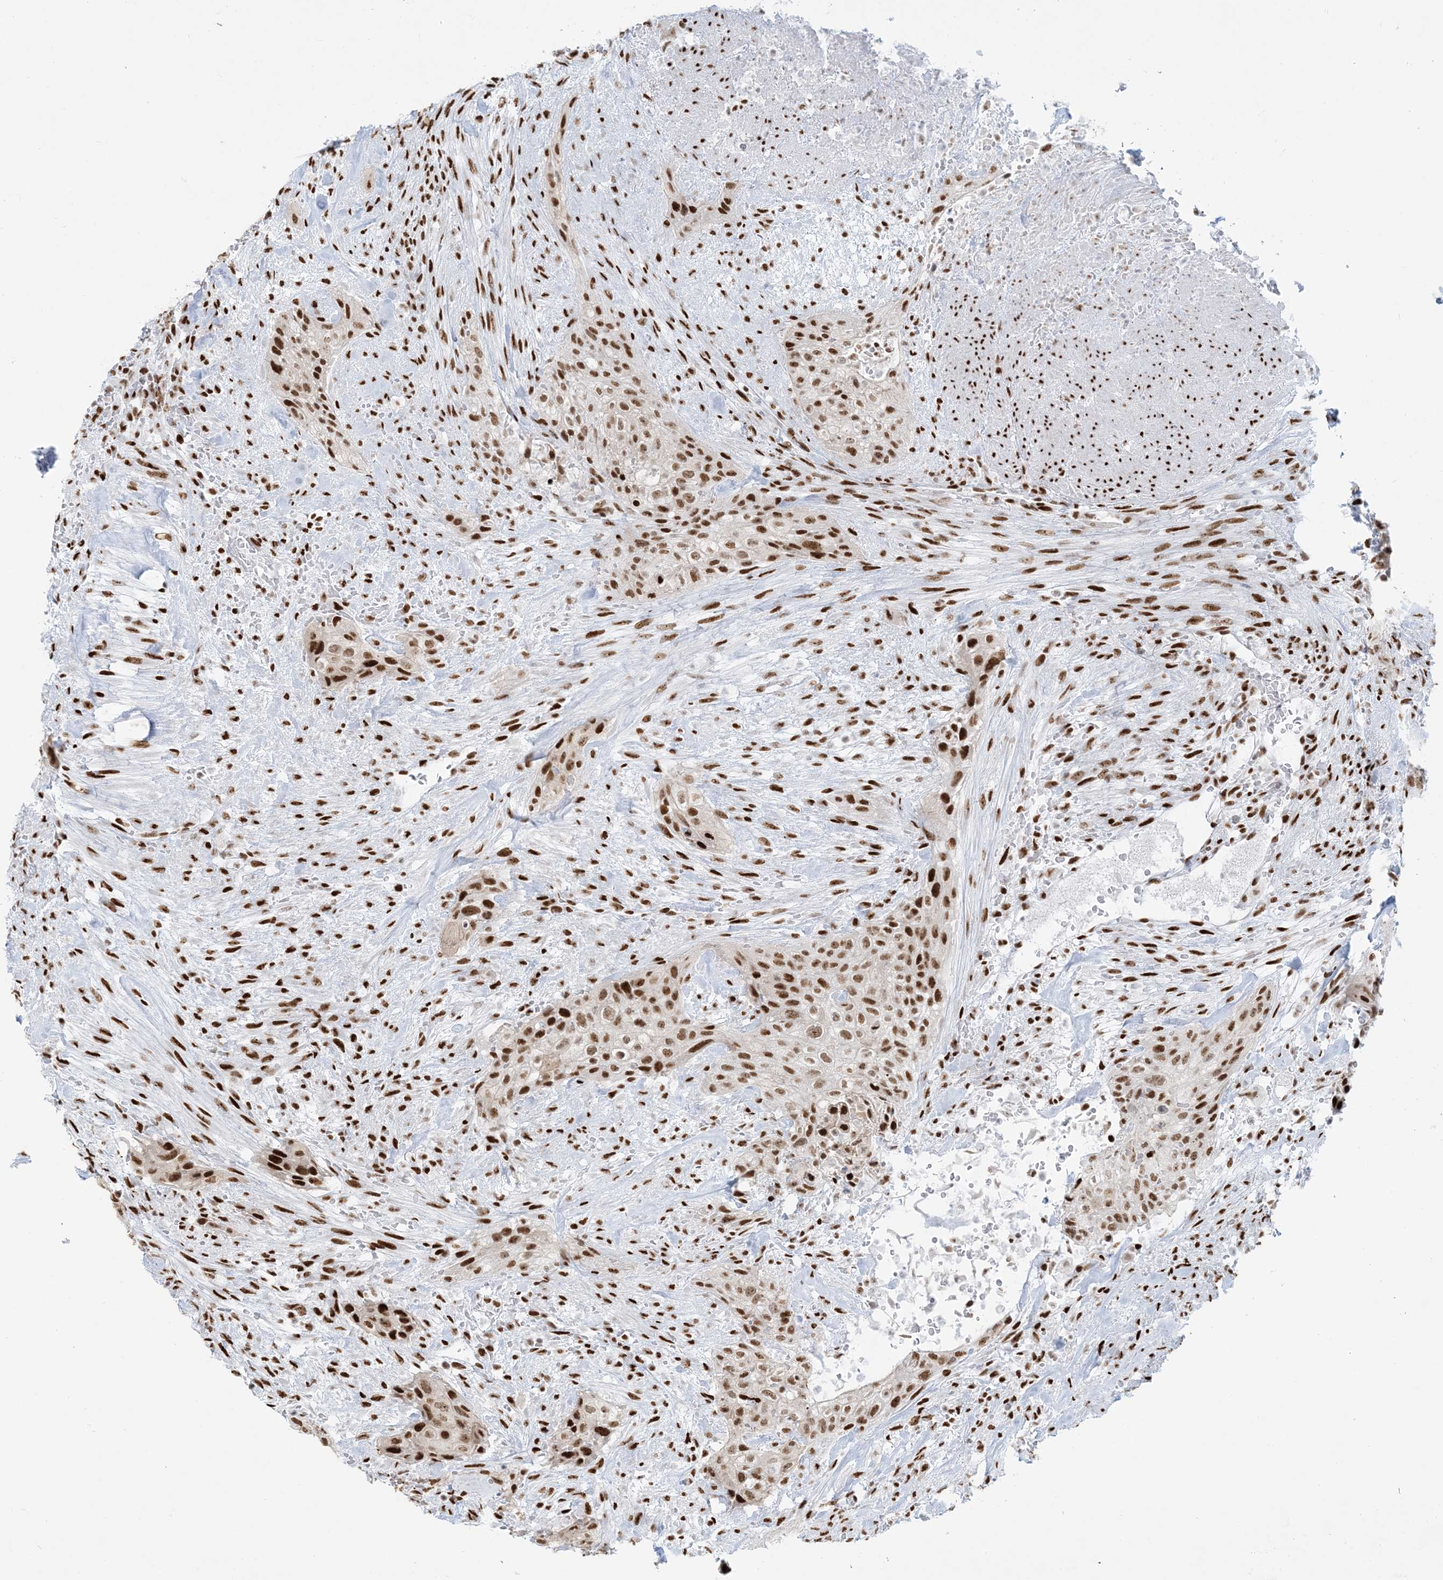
{"staining": {"intensity": "strong", "quantity": ">75%", "location": "nuclear"}, "tissue": "urothelial cancer", "cell_type": "Tumor cells", "image_type": "cancer", "snomed": [{"axis": "morphology", "description": "Urothelial carcinoma, High grade"}, {"axis": "topography", "description": "Urinary bladder"}], "caption": "Approximately >75% of tumor cells in human urothelial cancer reveal strong nuclear protein positivity as visualized by brown immunohistochemical staining.", "gene": "STAG1", "patient": {"sex": "male", "age": 35}}